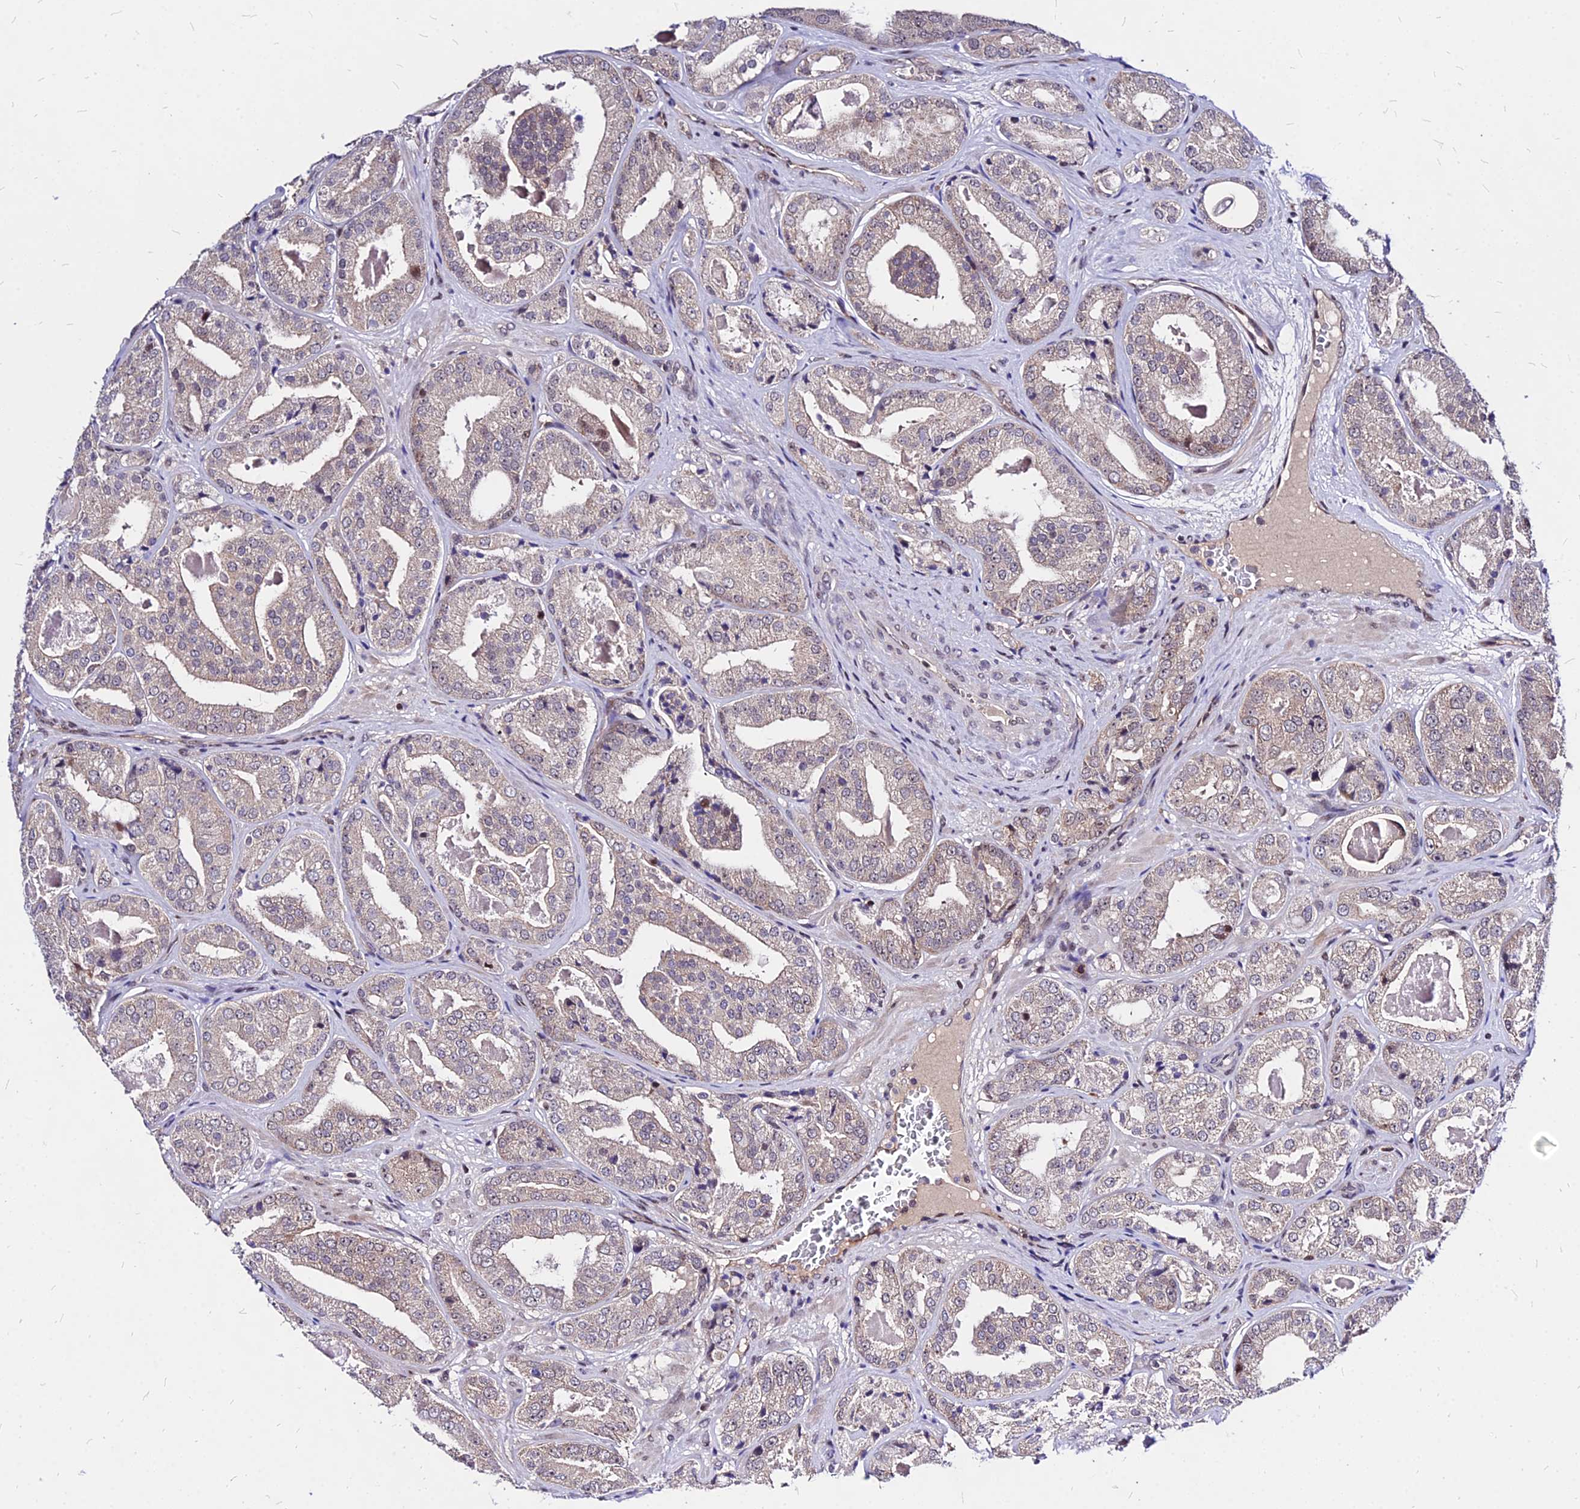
{"staining": {"intensity": "weak", "quantity": "<25%", "location": "cytoplasmic/membranous"}, "tissue": "prostate cancer", "cell_type": "Tumor cells", "image_type": "cancer", "snomed": [{"axis": "morphology", "description": "Adenocarcinoma, High grade"}, {"axis": "topography", "description": "Prostate"}], "caption": "Human prostate adenocarcinoma (high-grade) stained for a protein using immunohistochemistry demonstrates no expression in tumor cells.", "gene": "DDX55", "patient": {"sex": "male", "age": 63}}